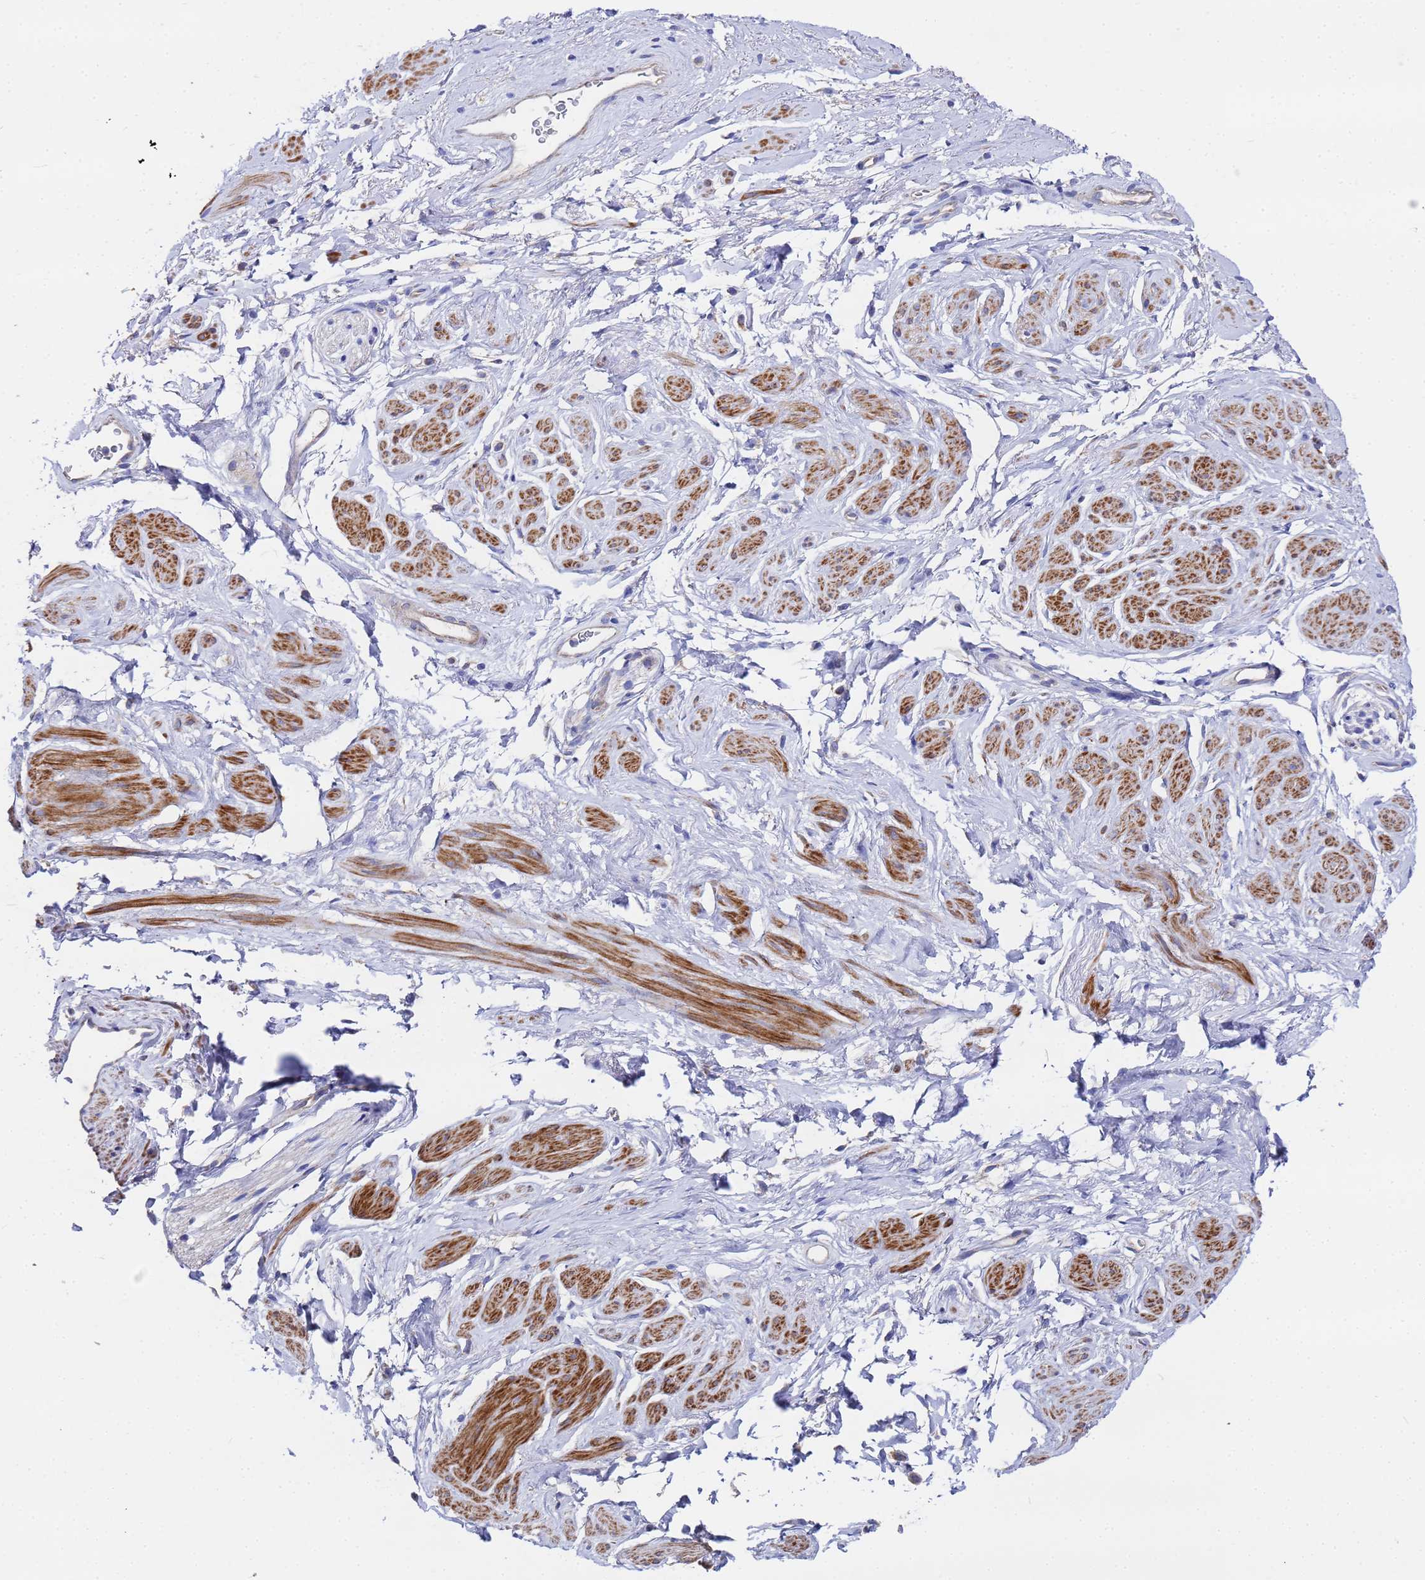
{"staining": {"intensity": "negative", "quantity": "none", "location": "none"}, "tissue": "adipose tissue", "cell_type": "Adipocytes", "image_type": "normal", "snomed": [{"axis": "morphology", "description": "Normal tissue, NOS"}, {"axis": "morphology", "description": "Adenocarcinoma, NOS"}, {"axis": "topography", "description": "Rectum"}, {"axis": "topography", "description": "Vagina"}, {"axis": "topography", "description": "Peripheral nerve tissue"}], "caption": "Immunohistochemistry micrograph of benign adipose tissue: adipose tissue stained with DAB (3,3'-diaminobenzidine) exhibits no significant protein expression in adipocytes.", "gene": "FAHD2A", "patient": {"sex": "female", "age": 71}}